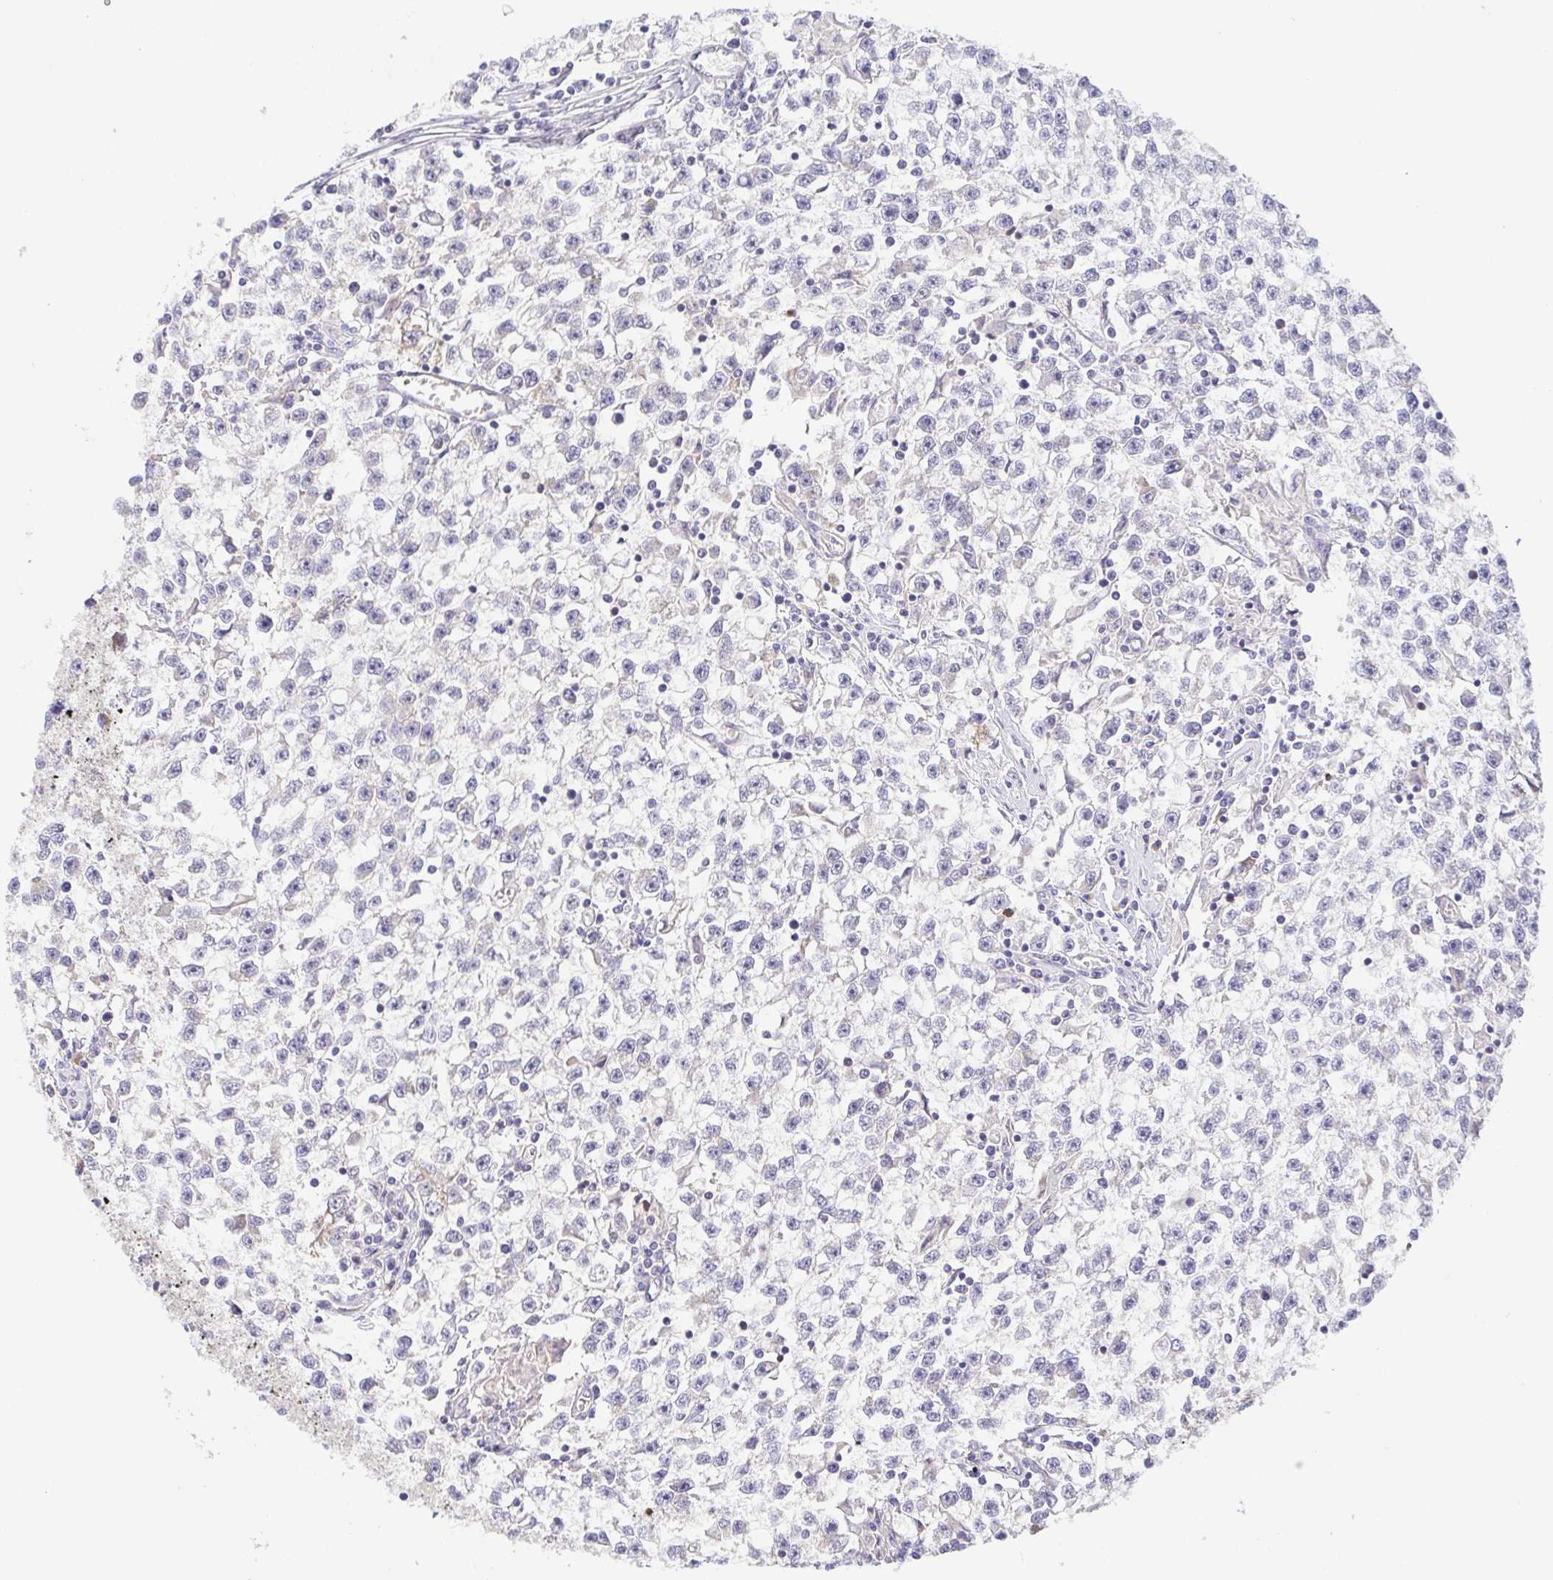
{"staining": {"intensity": "negative", "quantity": "none", "location": "none"}, "tissue": "testis cancer", "cell_type": "Tumor cells", "image_type": "cancer", "snomed": [{"axis": "morphology", "description": "Seminoma, NOS"}, {"axis": "topography", "description": "Testis"}], "caption": "High magnification brightfield microscopy of testis cancer (seminoma) stained with DAB (3,3'-diaminobenzidine) (brown) and counterstained with hematoxylin (blue): tumor cells show no significant expression.", "gene": "BCL2L1", "patient": {"sex": "male", "age": 31}}